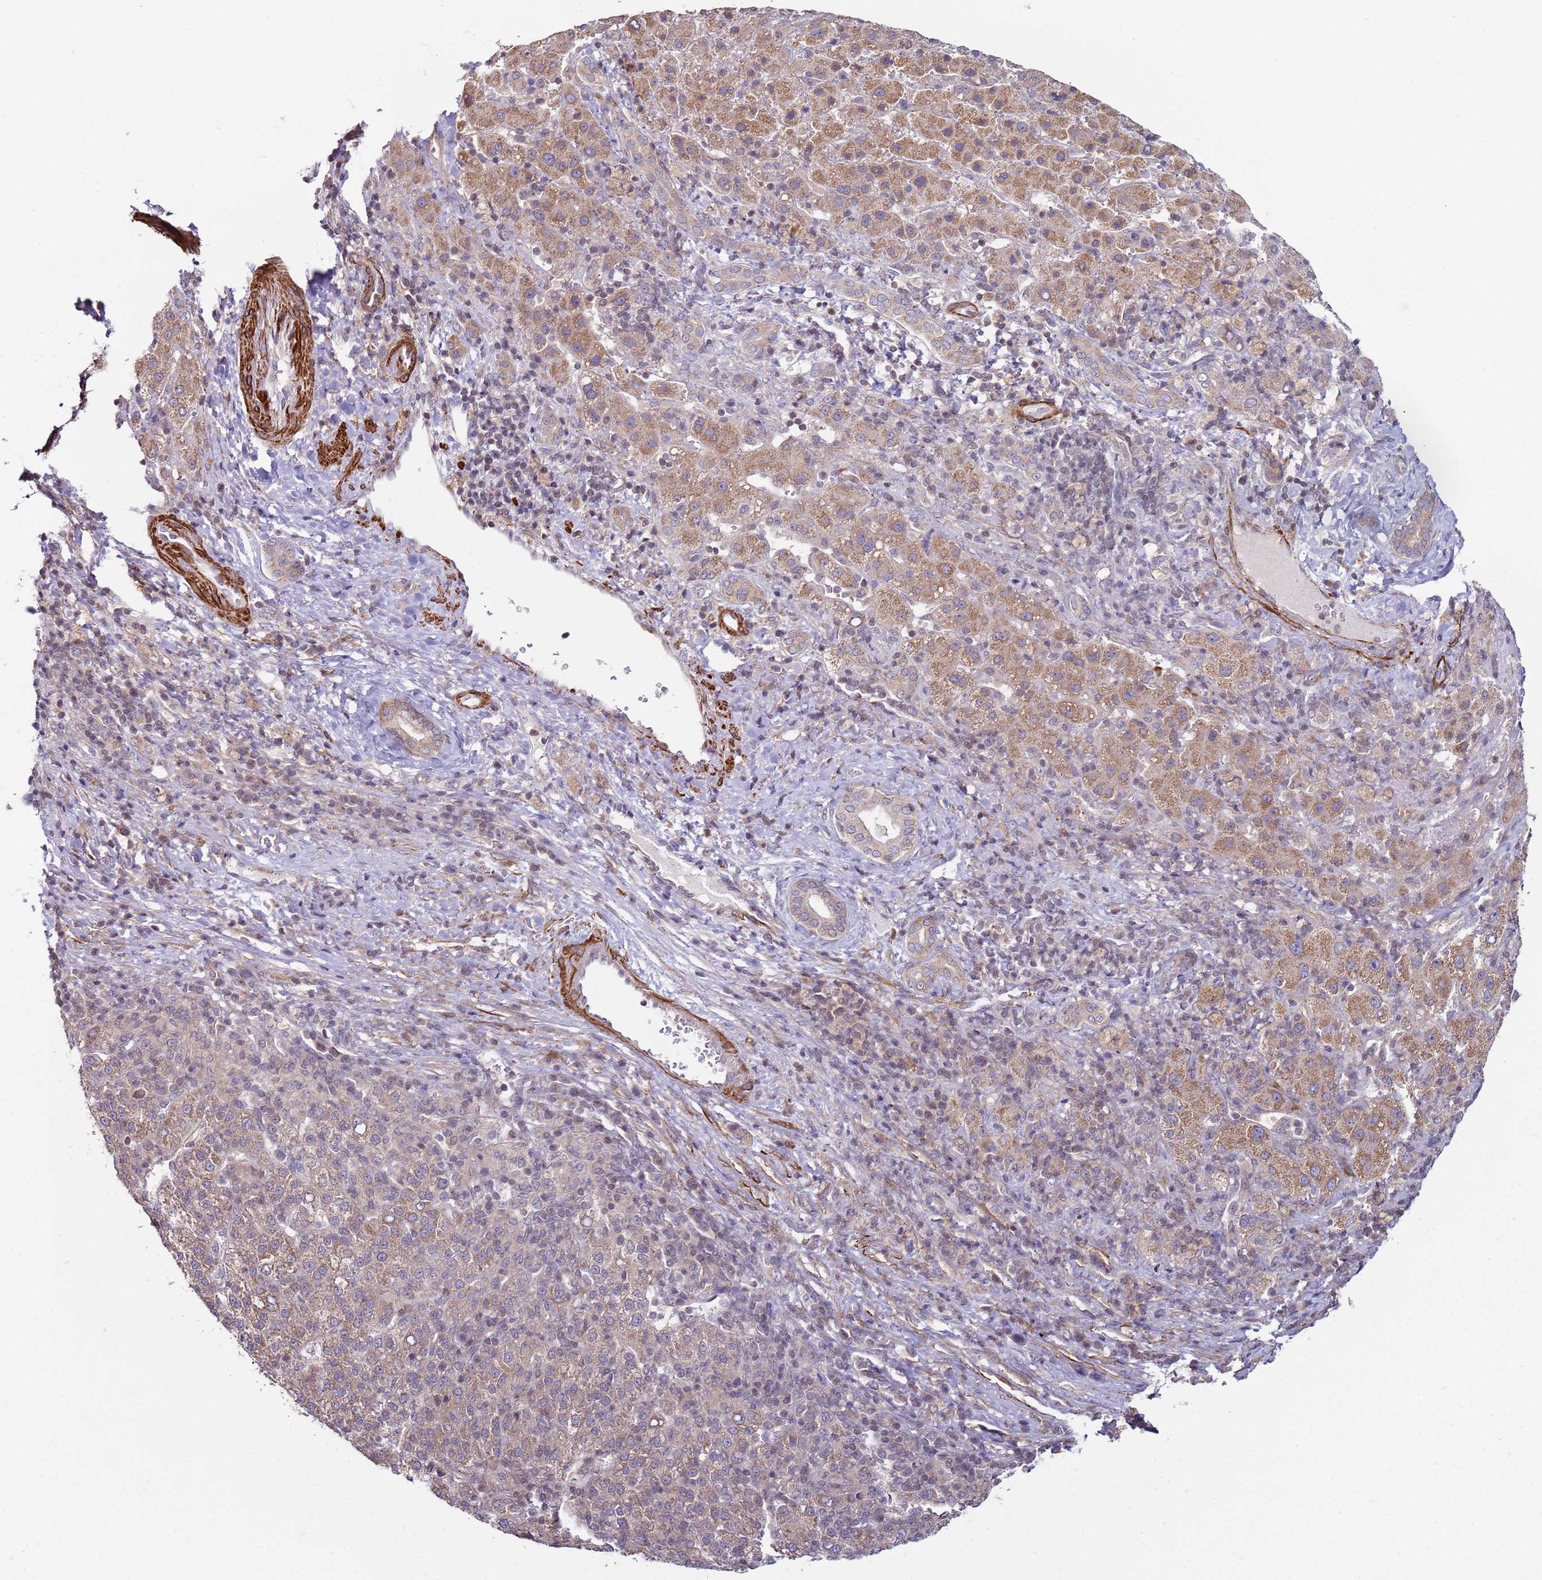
{"staining": {"intensity": "moderate", "quantity": ">75%", "location": "cytoplasmic/membranous"}, "tissue": "liver cancer", "cell_type": "Tumor cells", "image_type": "cancer", "snomed": [{"axis": "morphology", "description": "Carcinoma, Hepatocellular, NOS"}, {"axis": "topography", "description": "Liver"}], "caption": "Immunohistochemistry (IHC) (DAB) staining of hepatocellular carcinoma (liver) displays moderate cytoplasmic/membranous protein staining in about >75% of tumor cells. Ihc stains the protein in brown and the nuclei are stained blue.", "gene": "SNAPC4", "patient": {"sex": "female", "age": 58}}